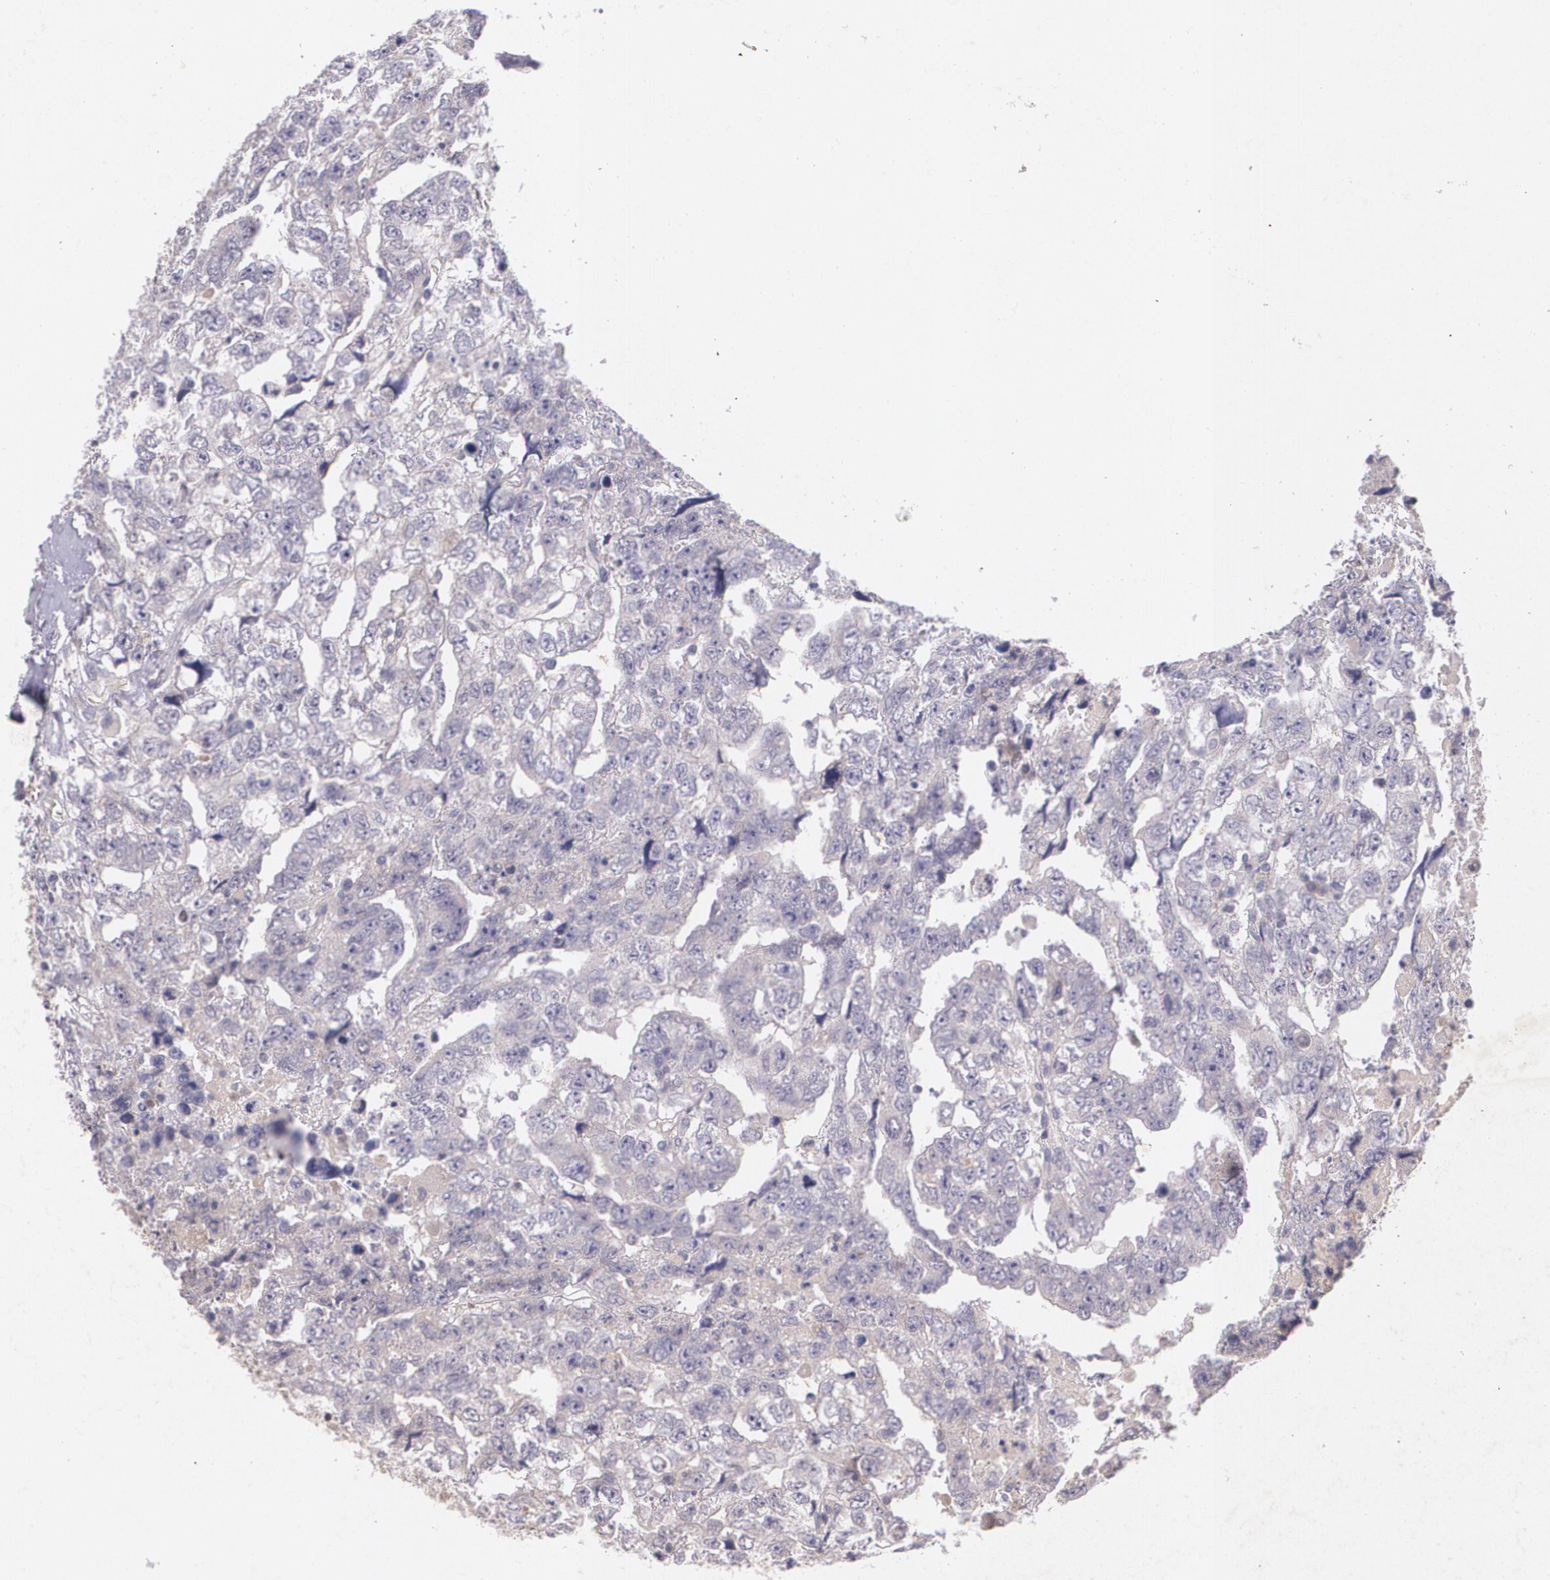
{"staining": {"intensity": "weak", "quantity": ">75%", "location": "cytoplasmic/membranous"}, "tissue": "testis cancer", "cell_type": "Tumor cells", "image_type": "cancer", "snomed": [{"axis": "morphology", "description": "Carcinoma, Embryonal, NOS"}, {"axis": "topography", "description": "Testis"}], "caption": "Tumor cells display low levels of weak cytoplasmic/membranous staining in about >75% of cells in testis cancer (embryonal carcinoma).", "gene": "TM4SF1", "patient": {"sex": "male", "age": 36}}